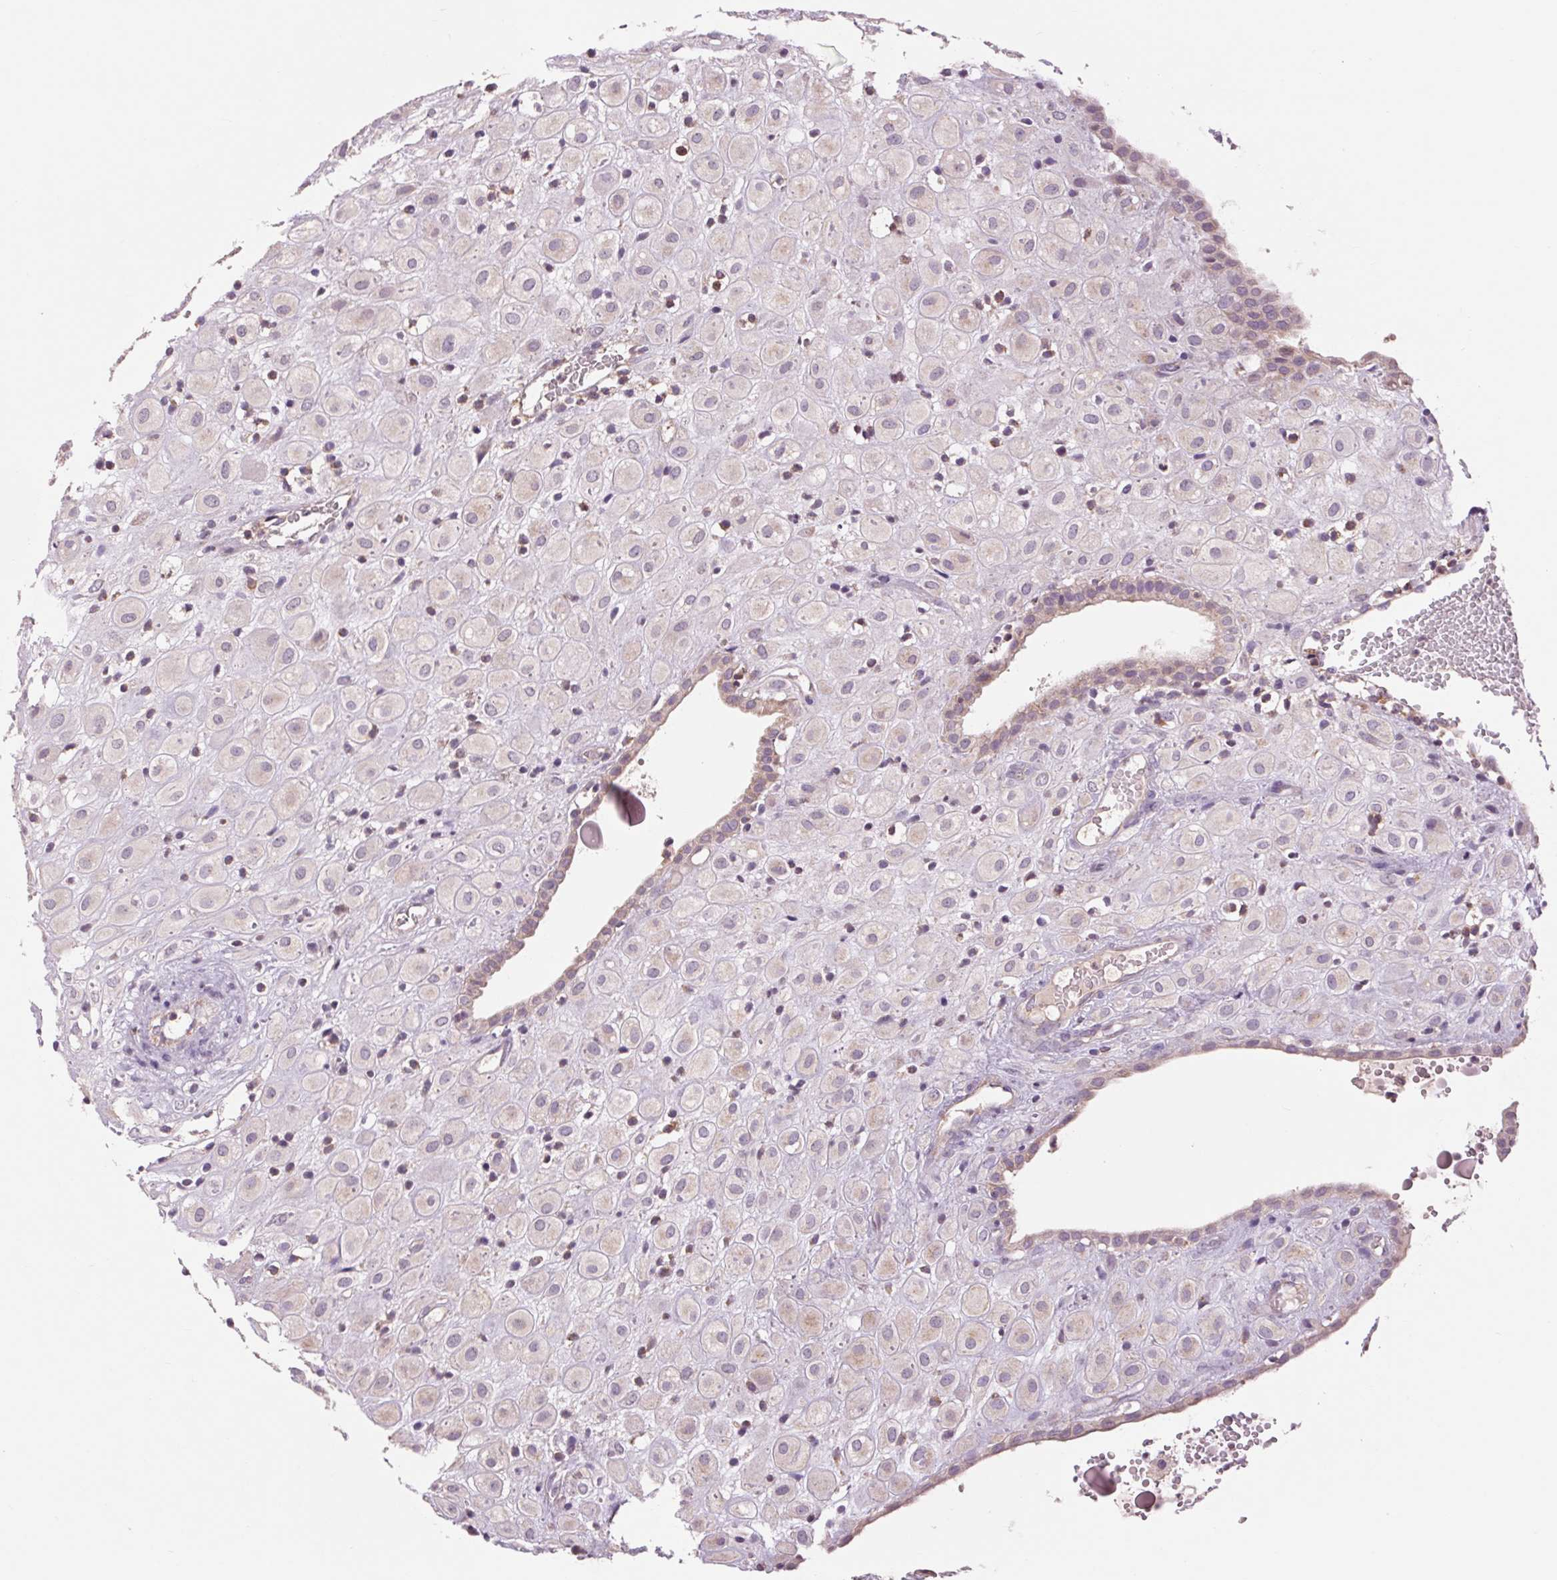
{"staining": {"intensity": "weak", "quantity": "<25%", "location": "cytoplasmic/membranous"}, "tissue": "placenta", "cell_type": "Decidual cells", "image_type": "normal", "snomed": [{"axis": "morphology", "description": "Normal tissue, NOS"}, {"axis": "topography", "description": "Placenta"}], "caption": "This is an immunohistochemistry micrograph of unremarkable human placenta. There is no positivity in decidual cells.", "gene": "COX6A1", "patient": {"sex": "female", "age": 24}}